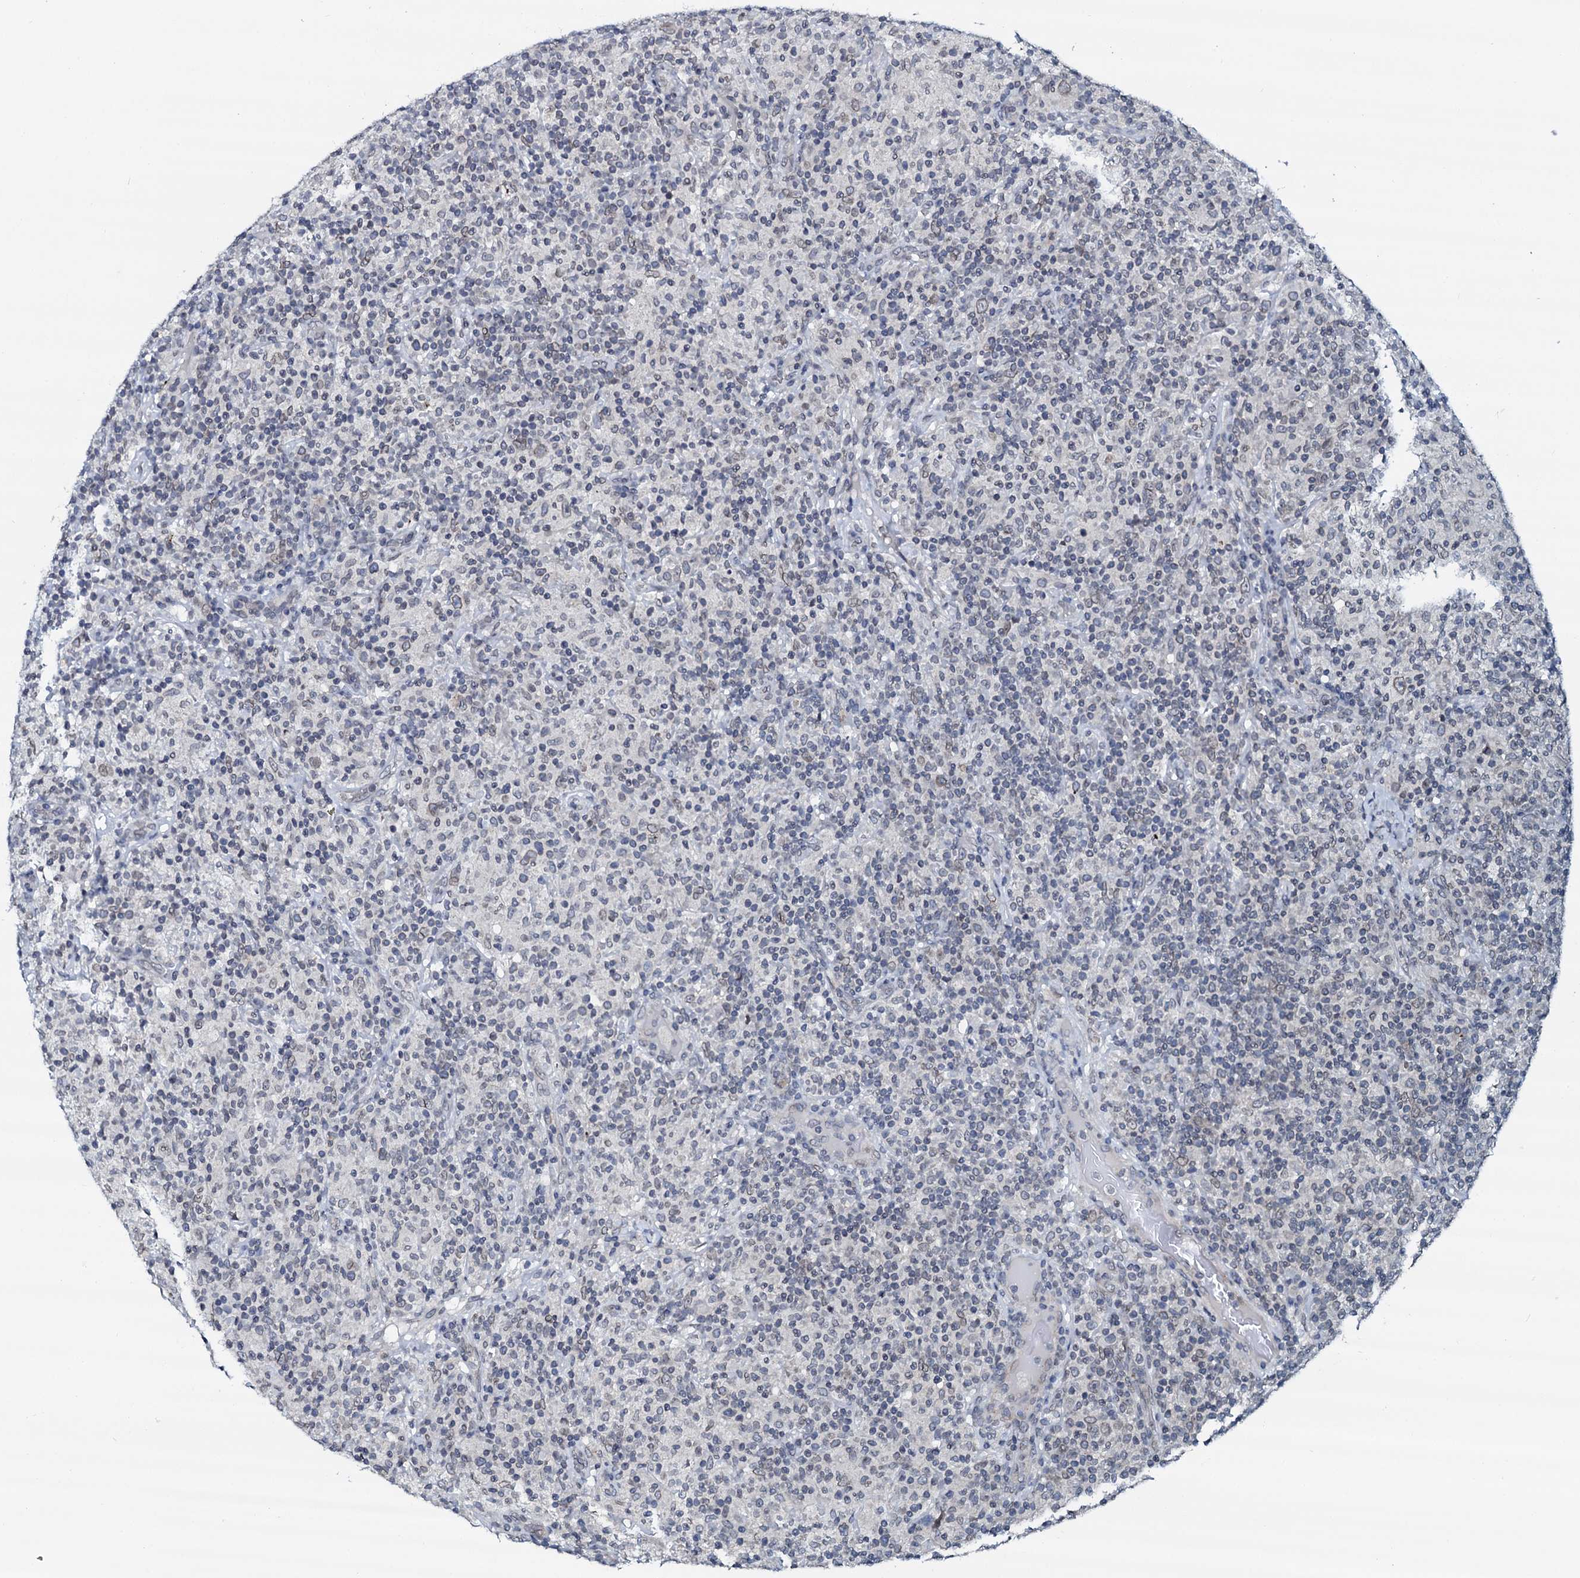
{"staining": {"intensity": "weak", "quantity": "25%-75%", "location": "cytoplasmic/membranous,nuclear"}, "tissue": "lymphoma", "cell_type": "Tumor cells", "image_type": "cancer", "snomed": [{"axis": "morphology", "description": "Hodgkin's disease, NOS"}, {"axis": "topography", "description": "Lymph node"}], "caption": "Tumor cells reveal low levels of weak cytoplasmic/membranous and nuclear staining in approximately 25%-75% of cells in human lymphoma. The staining was performed using DAB (3,3'-diaminobenzidine), with brown indicating positive protein expression. Nuclei are stained blue with hematoxylin.", "gene": "SNTA1", "patient": {"sex": "male", "age": 70}}